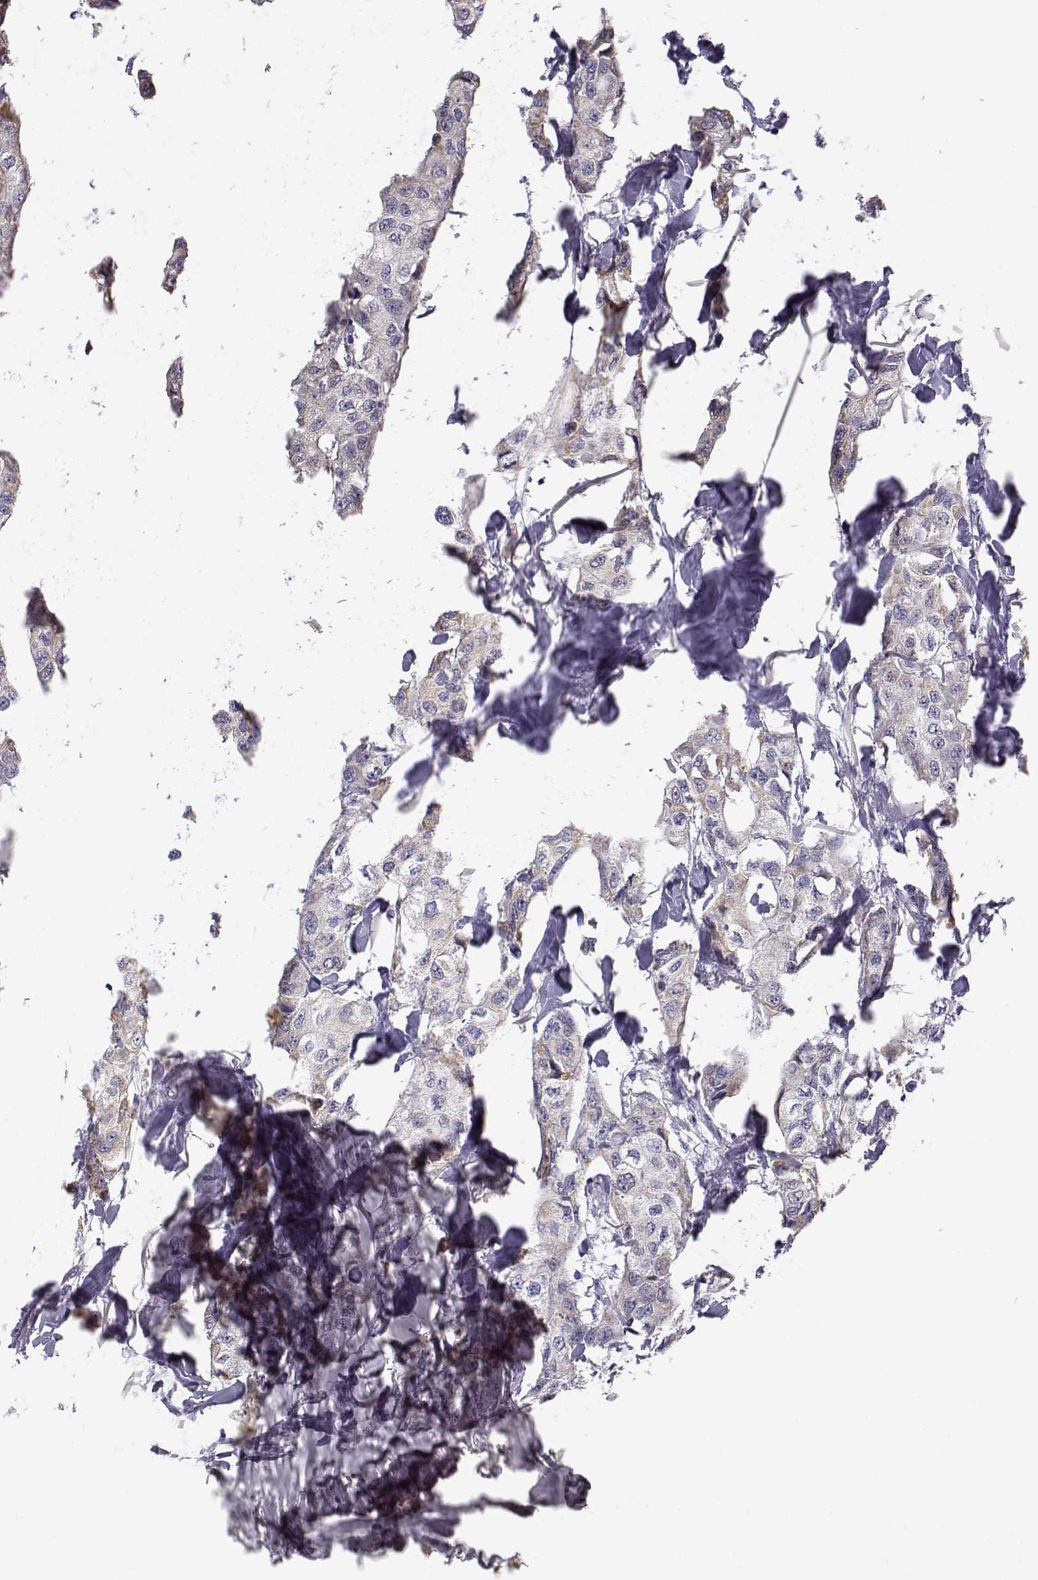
{"staining": {"intensity": "negative", "quantity": "none", "location": "none"}, "tissue": "breast cancer", "cell_type": "Tumor cells", "image_type": "cancer", "snomed": [{"axis": "morphology", "description": "Duct carcinoma"}, {"axis": "topography", "description": "Breast"}], "caption": "The IHC histopathology image has no significant expression in tumor cells of invasive ductal carcinoma (breast) tissue.", "gene": "KCNMB4", "patient": {"sex": "female", "age": 80}}